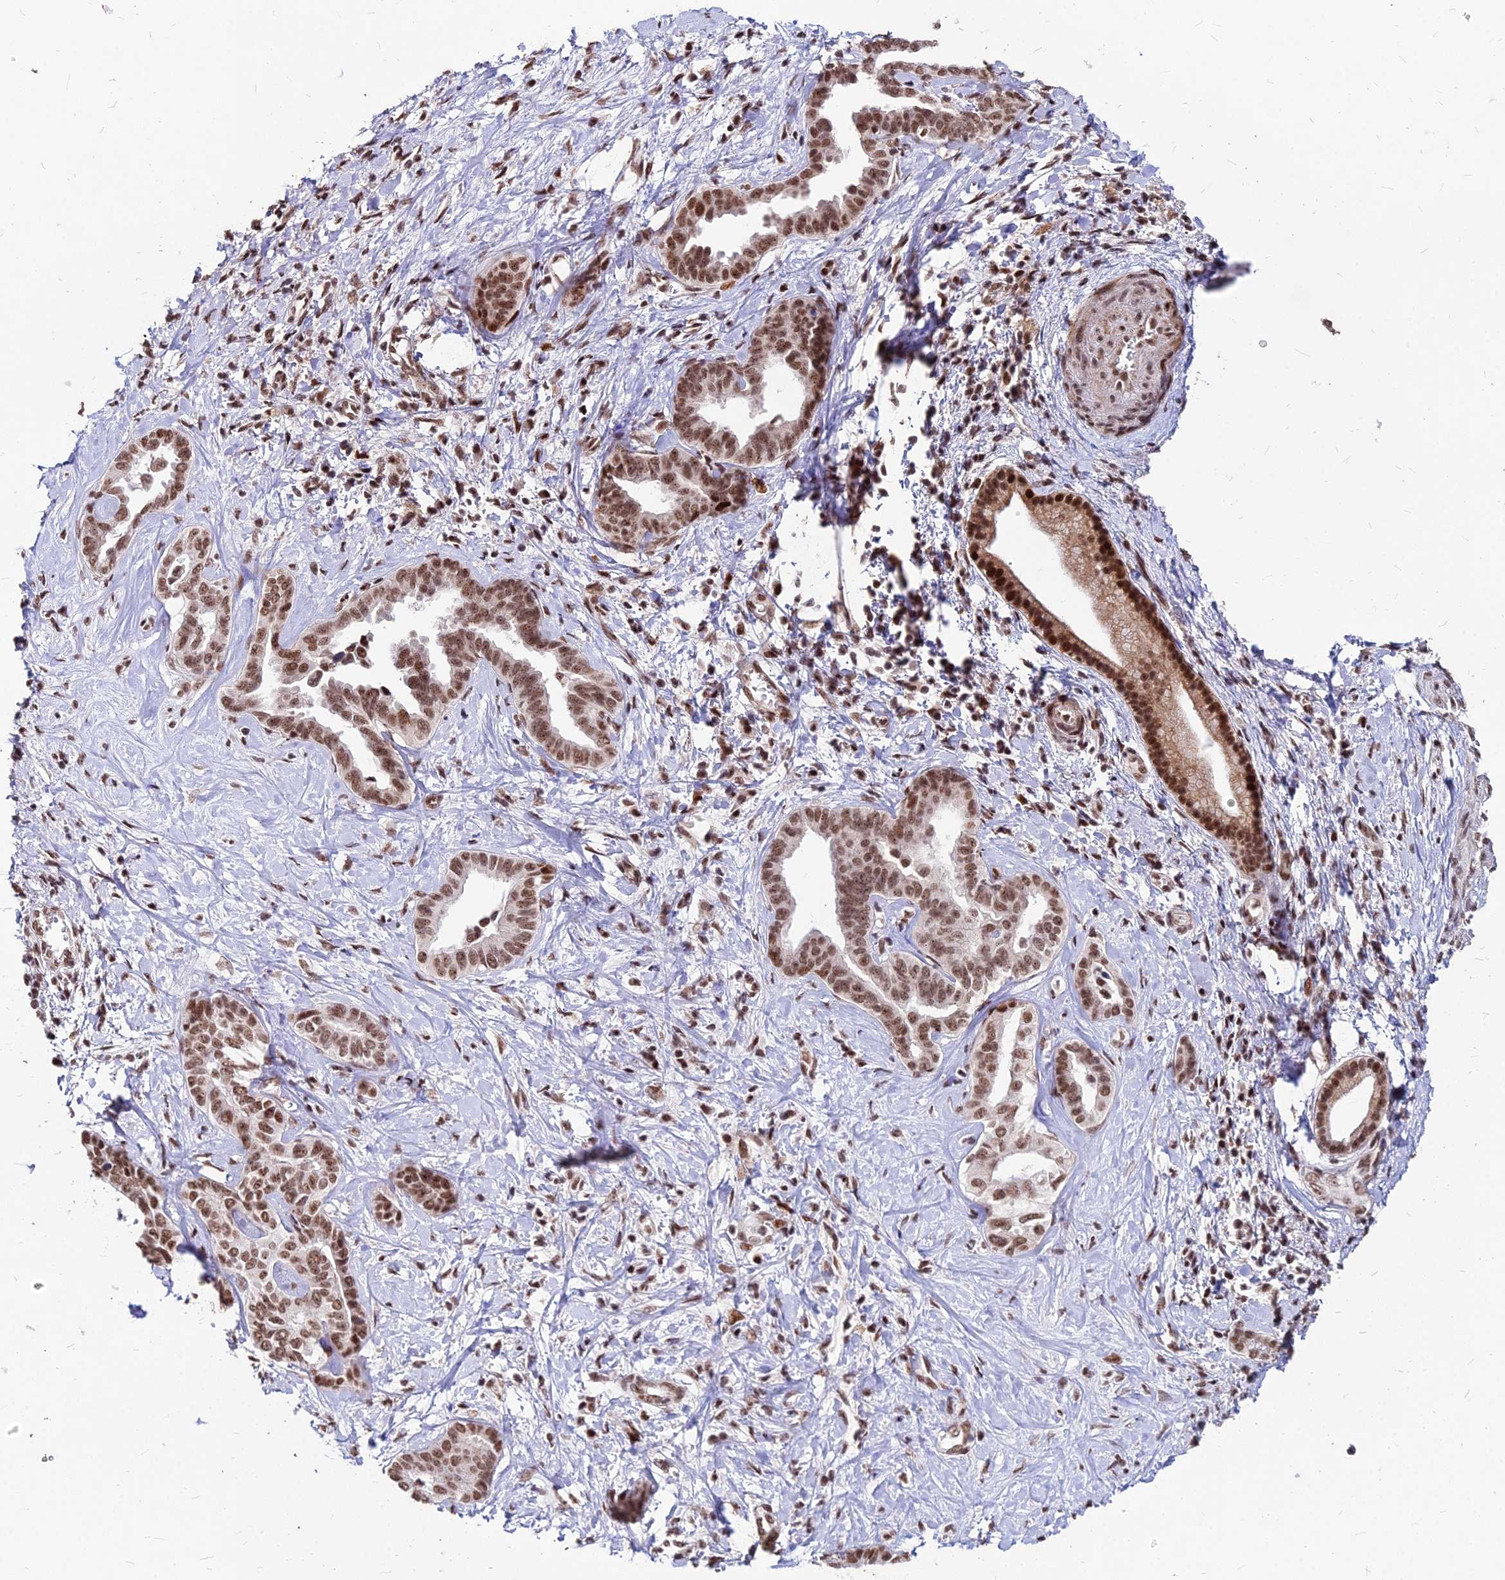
{"staining": {"intensity": "moderate", "quantity": ">75%", "location": "nuclear"}, "tissue": "liver cancer", "cell_type": "Tumor cells", "image_type": "cancer", "snomed": [{"axis": "morphology", "description": "Cholangiocarcinoma"}, {"axis": "topography", "description": "Liver"}], "caption": "A photomicrograph of human liver cancer stained for a protein reveals moderate nuclear brown staining in tumor cells.", "gene": "ZBED4", "patient": {"sex": "female", "age": 77}}